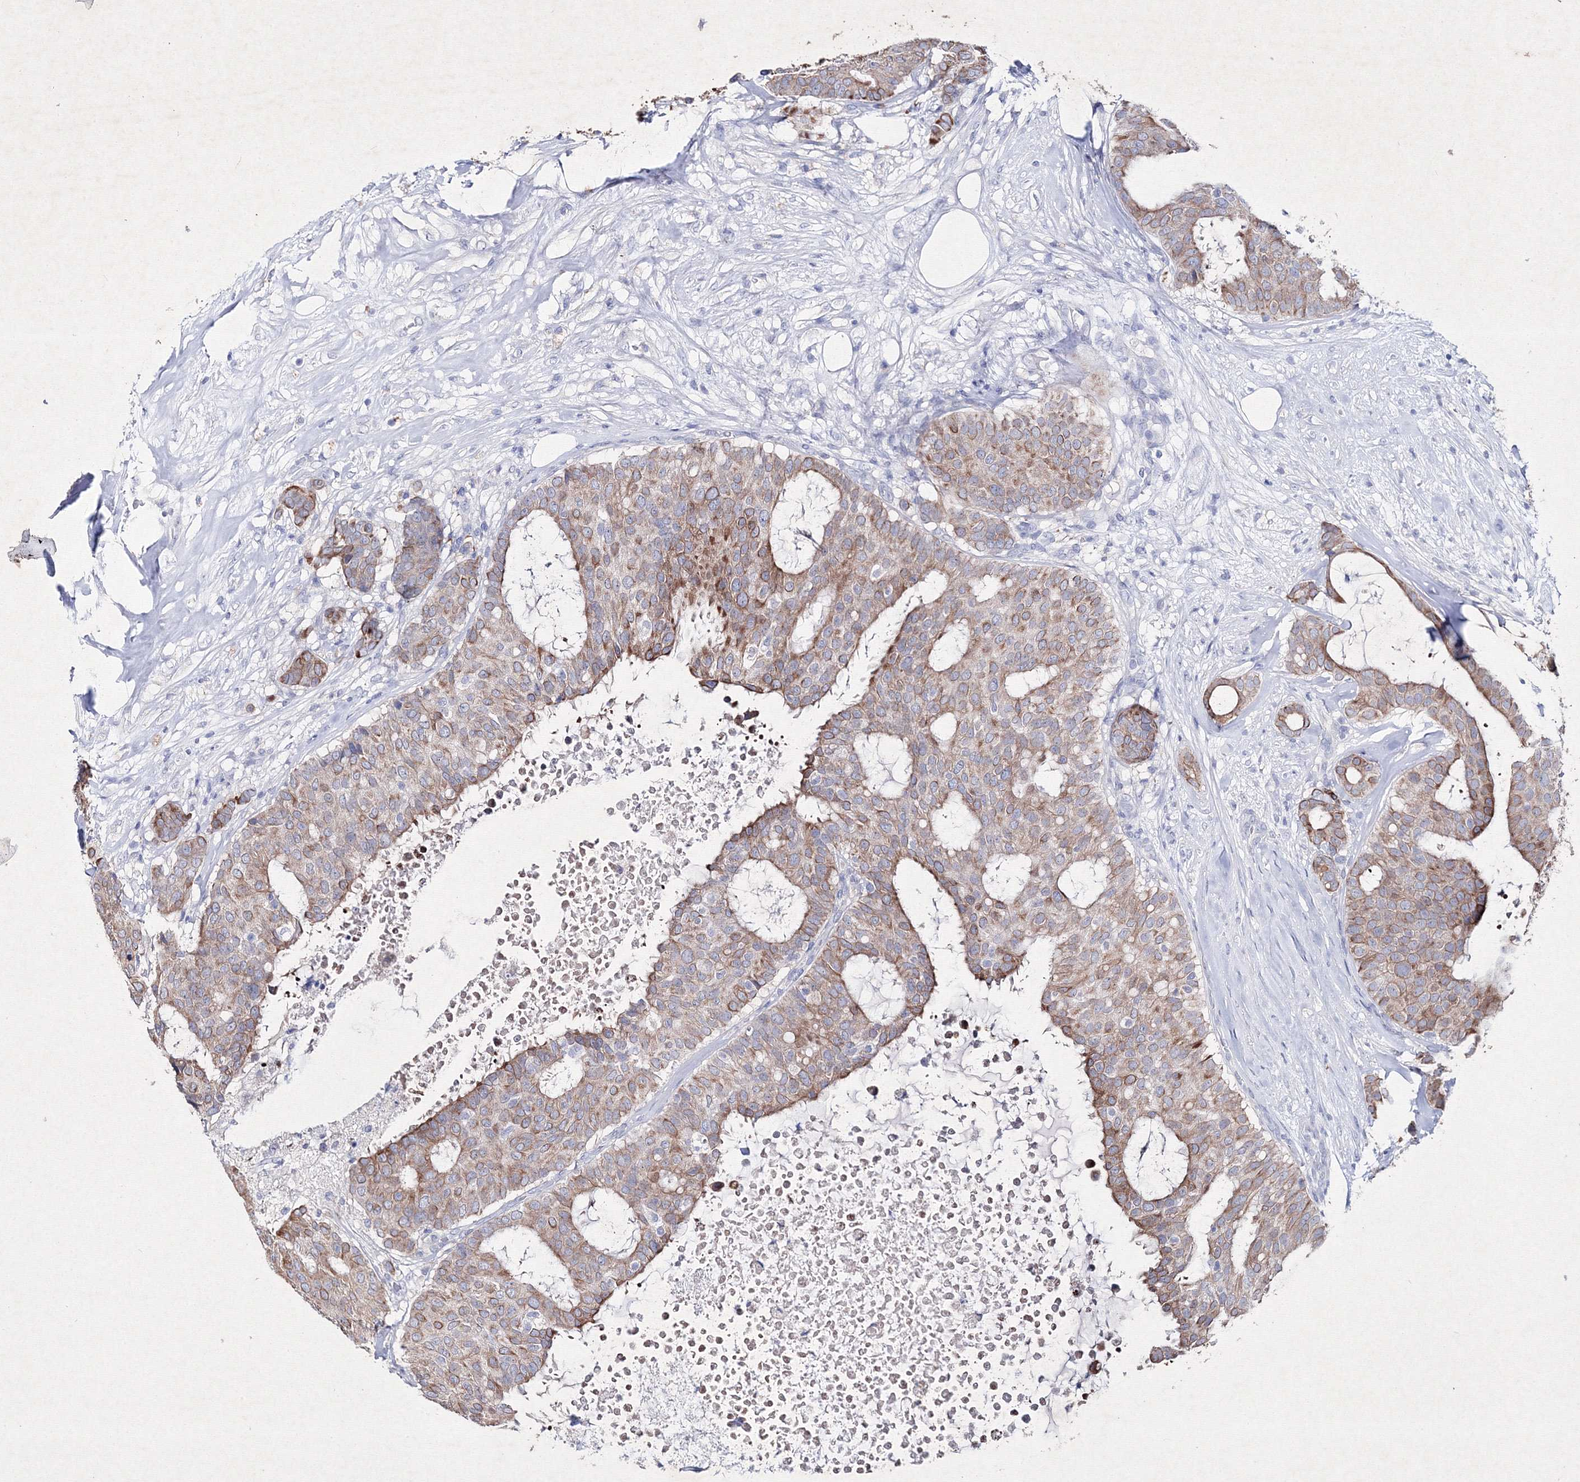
{"staining": {"intensity": "moderate", "quantity": ">75%", "location": "cytoplasmic/membranous"}, "tissue": "breast cancer", "cell_type": "Tumor cells", "image_type": "cancer", "snomed": [{"axis": "morphology", "description": "Duct carcinoma"}, {"axis": "topography", "description": "Breast"}], "caption": "Infiltrating ductal carcinoma (breast) stained with IHC demonstrates moderate cytoplasmic/membranous staining in about >75% of tumor cells. (DAB (3,3'-diaminobenzidine) = brown stain, brightfield microscopy at high magnification).", "gene": "SMIM29", "patient": {"sex": "female", "age": 75}}